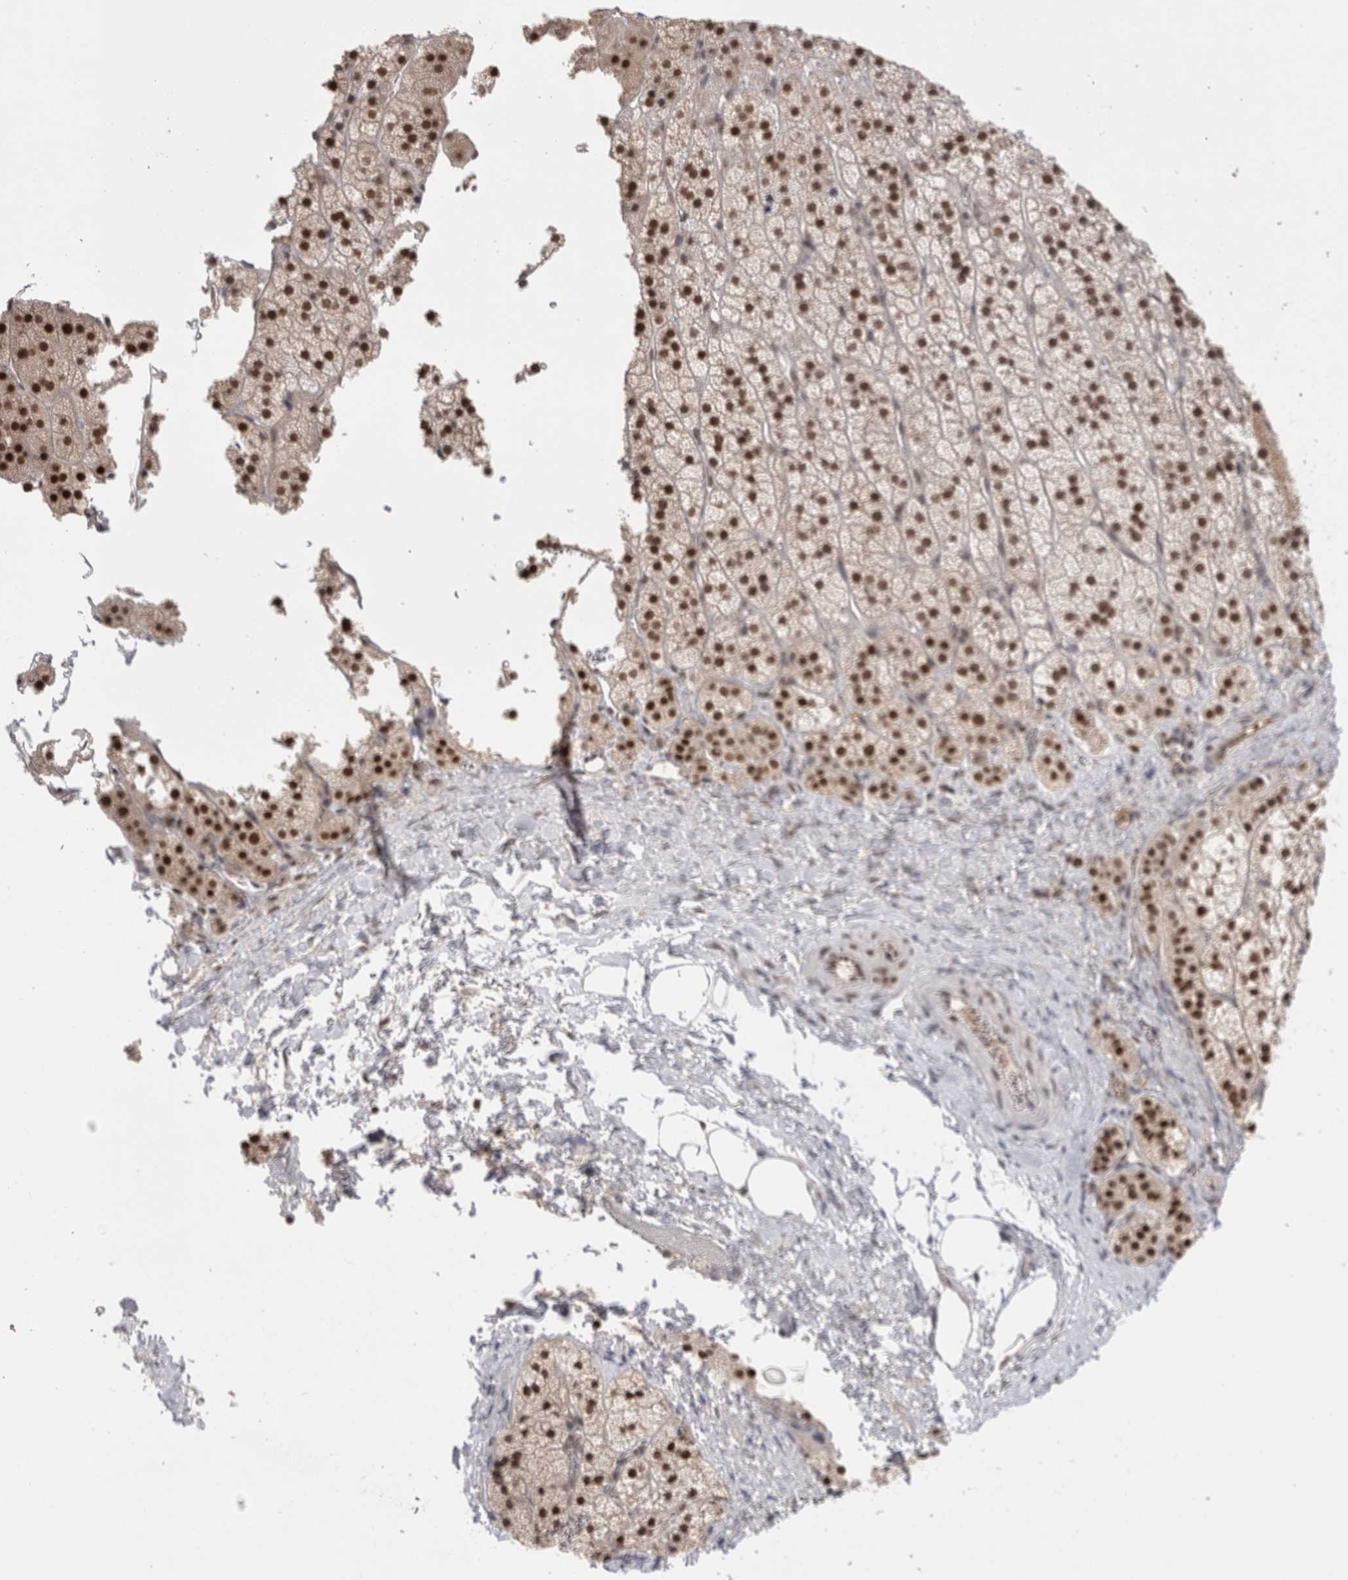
{"staining": {"intensity": "strong", "quantity": "25%-75%", "location": "nuclear"}, "tissue": "adrenal gland", "cell_type": "Glandular cells", "image_type": "normal", "snomed": [{"axis": "morphology", "description": "Normal tissue, NOS"}, {"axis": "topography", "description": "Adrenal gland"}], "caption": "A histopathology image of human adrenal gland stained for a protein displays strong nuclear brown staining in glandular cells. (Brightfield microscopy of DAB IHC at high magnification).", "gene": "ZNF24", "patient": {"sex": "female", "age": 44}}